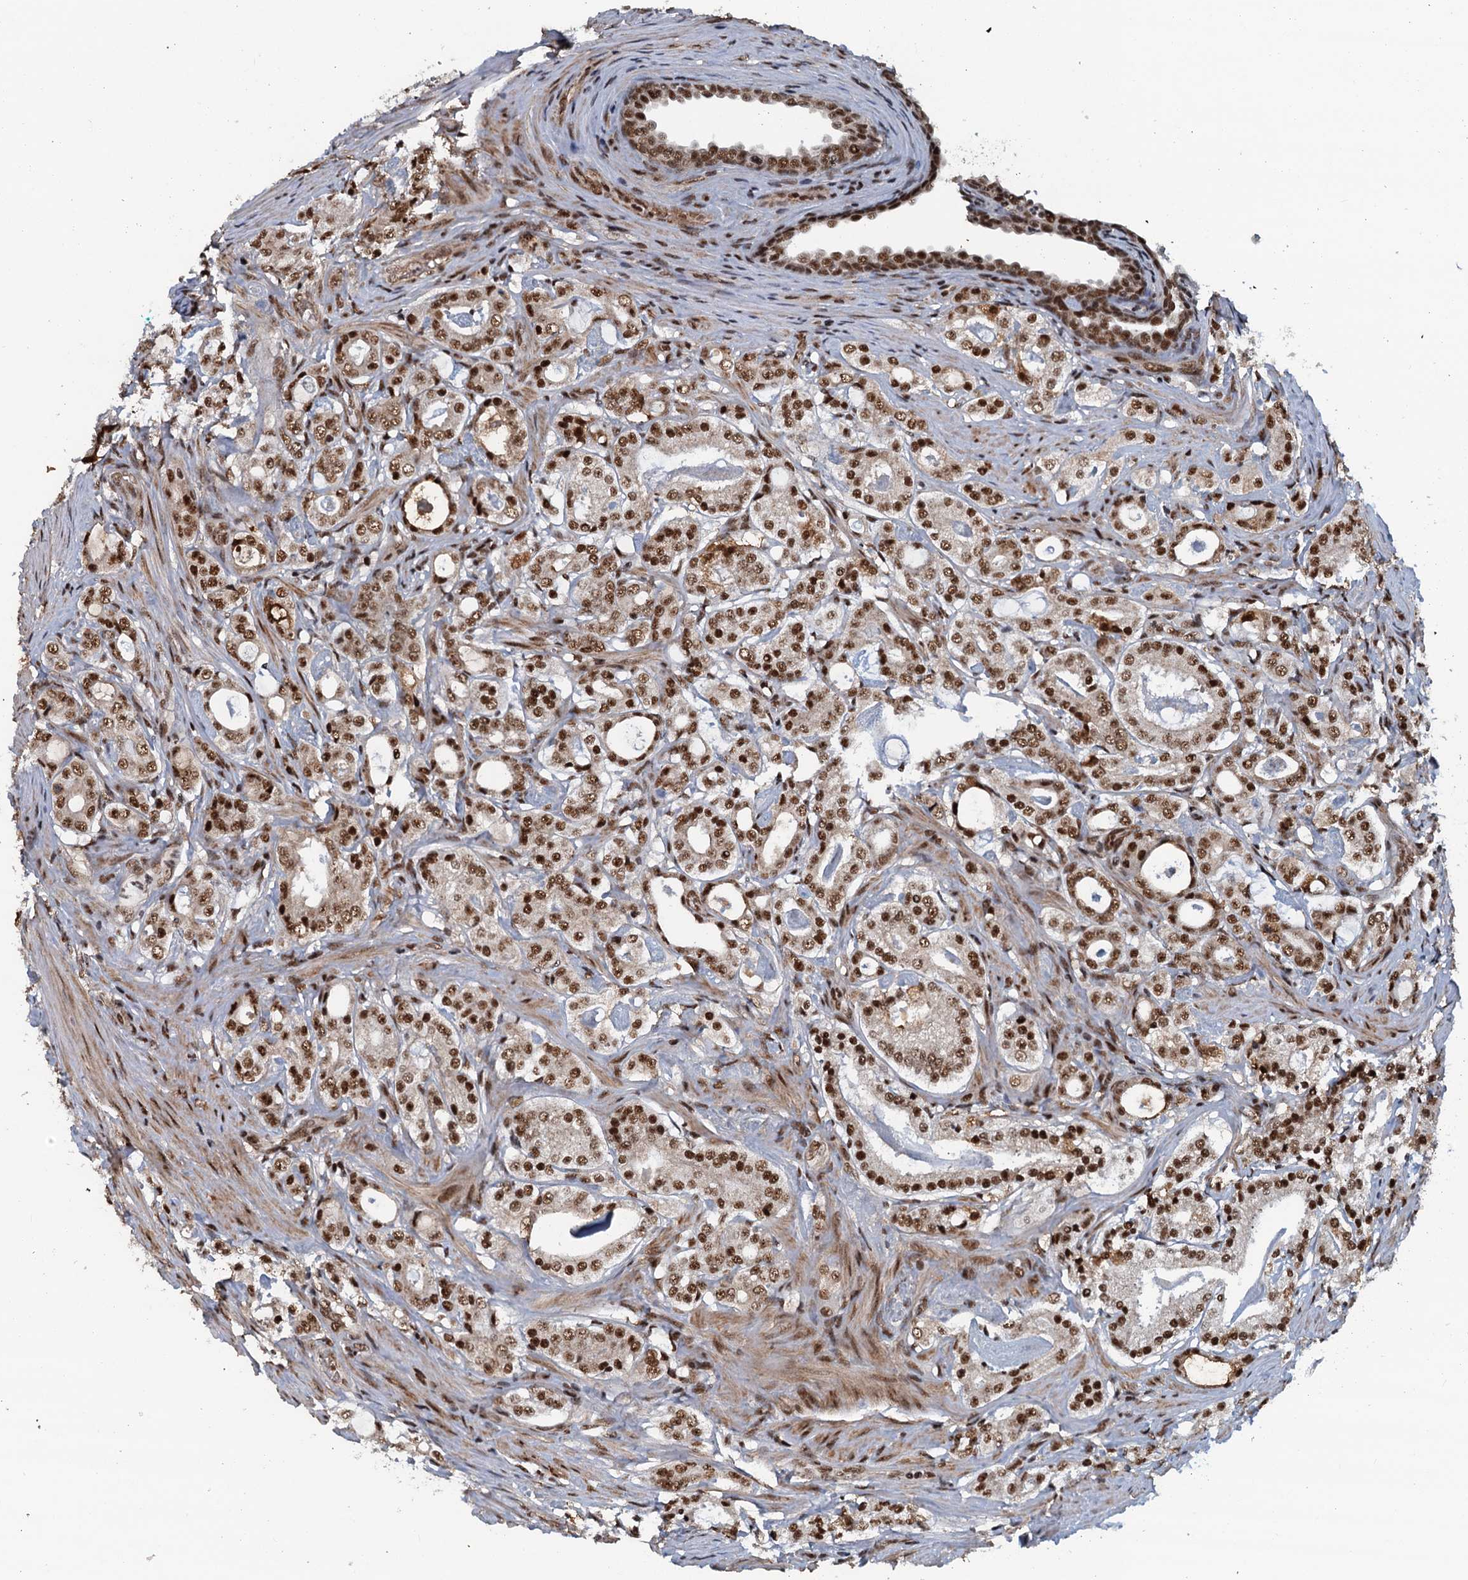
{"staining": {"intensity": "strong", "quantity": ">75%", "location": "nuclear"}, "tissue": "prostate cancer", "cell_type": "Tumor cells", "image_type": "cancer", "snomed": [{"axis": "morphology", "description": "Adenocarcinoma, High grade"}, {"axis": "topography", "description": "Prostate"}], "caption": "Prostate cancer (high-grade adenocarcinoma) was stained to show a protein in brown. There is high levels of strong nuclear expression in about >75% of tumor cells. (IHC, brightfield microscopy, high magnification).", "gene": "ZC3H18", "patient": {"sex": "male", "age": 63}}